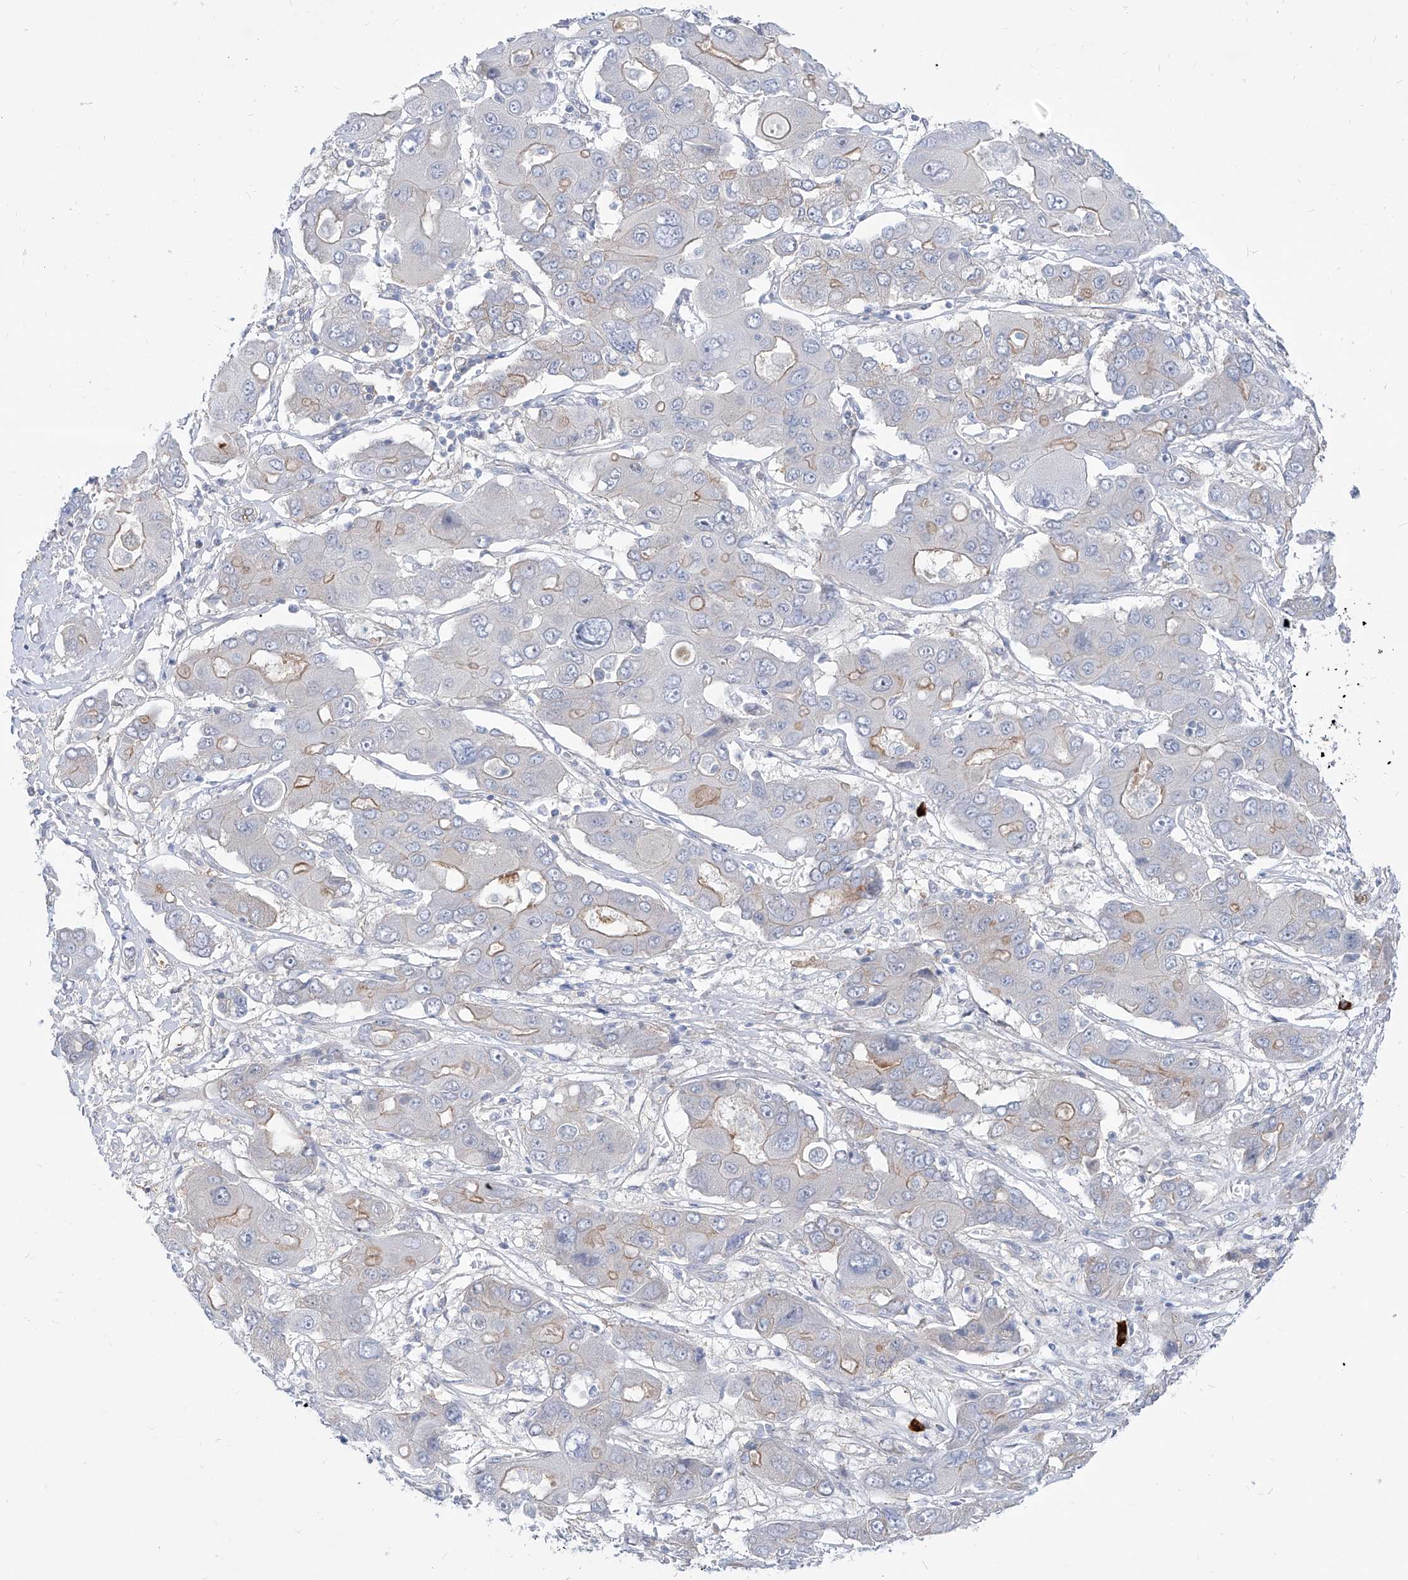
{"staining": {"intensity": "weak", "quantity": "<25%", "location": "cytoplasmic/membranous"}, "tissue": "liver cancer", "cell_type": "Tumor cells", "image_type": "cancer", "snomed": [{"axis": "morphology", "description": "Cholangiocarcinoma"}, {"axis": "topography", "description": "Liver"}], "caption": "Immunohistochemistry image of human cholangiocarcinoma (liver) stained for a protein (brown), which reveals no expression in tumor cells.", "gene": "AKAP10", "patient": {"sex": "male", "age": 67}}